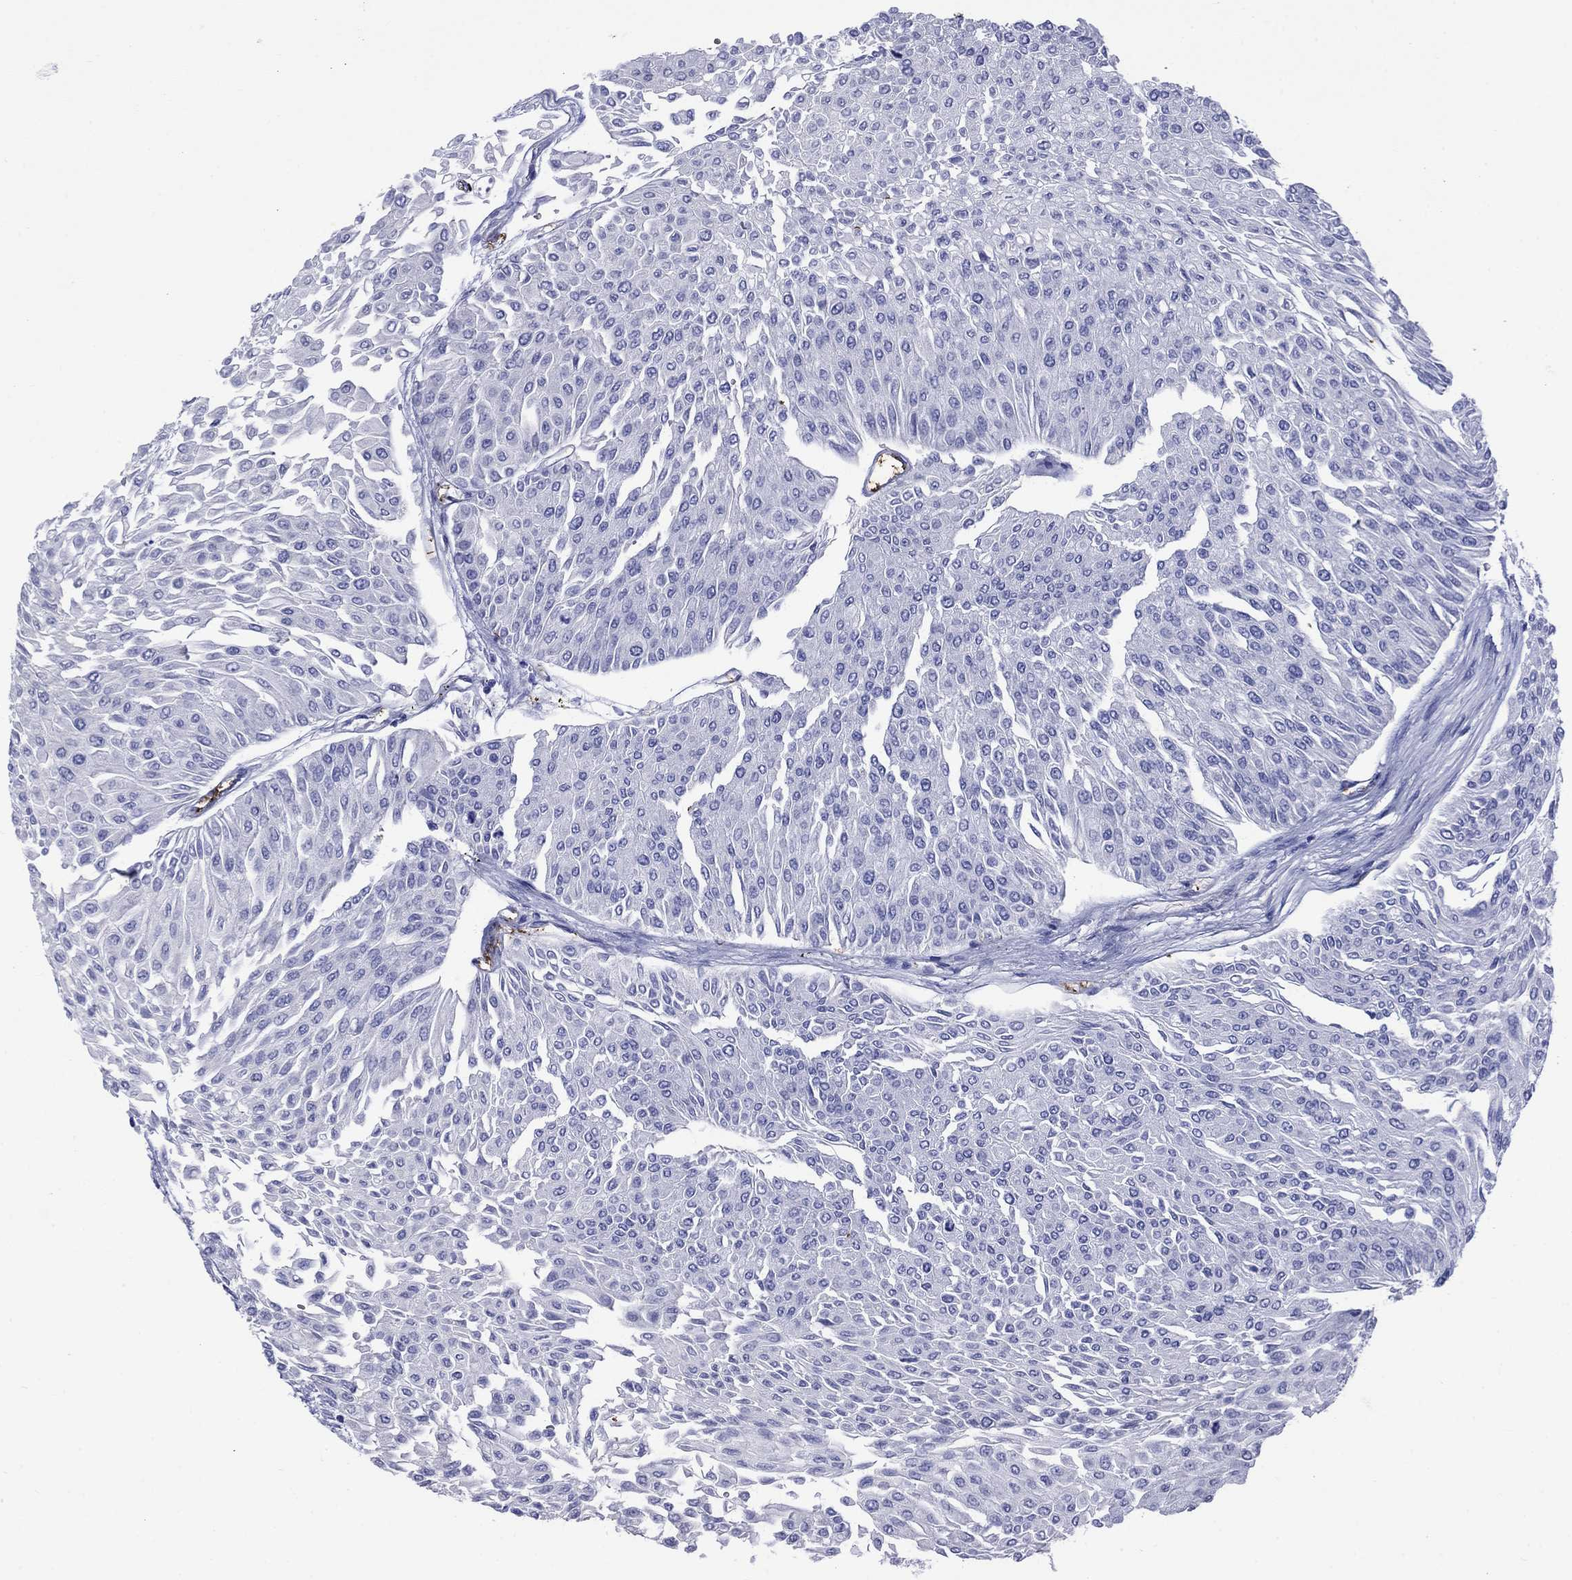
{"staining": {"intensity": "negative", "quantity": "none", "location": "none"}, "tissue": "urothelial cancer", "cell_type": "Tumor cells", "image_type": "cancer", "snomed": [{"axis": "morphology", "description": "Urothelial carcinoma, Low grade"}, {"axis": "topography", "description": "Urinary bladder"}], "caption": "This is a histopathology image of immunohistochemistry staining of urothelial cancer, which shows no expression in tumor cells.", "gene": "SLC1A2", "patient": {"sex": "male", "age": 67}}